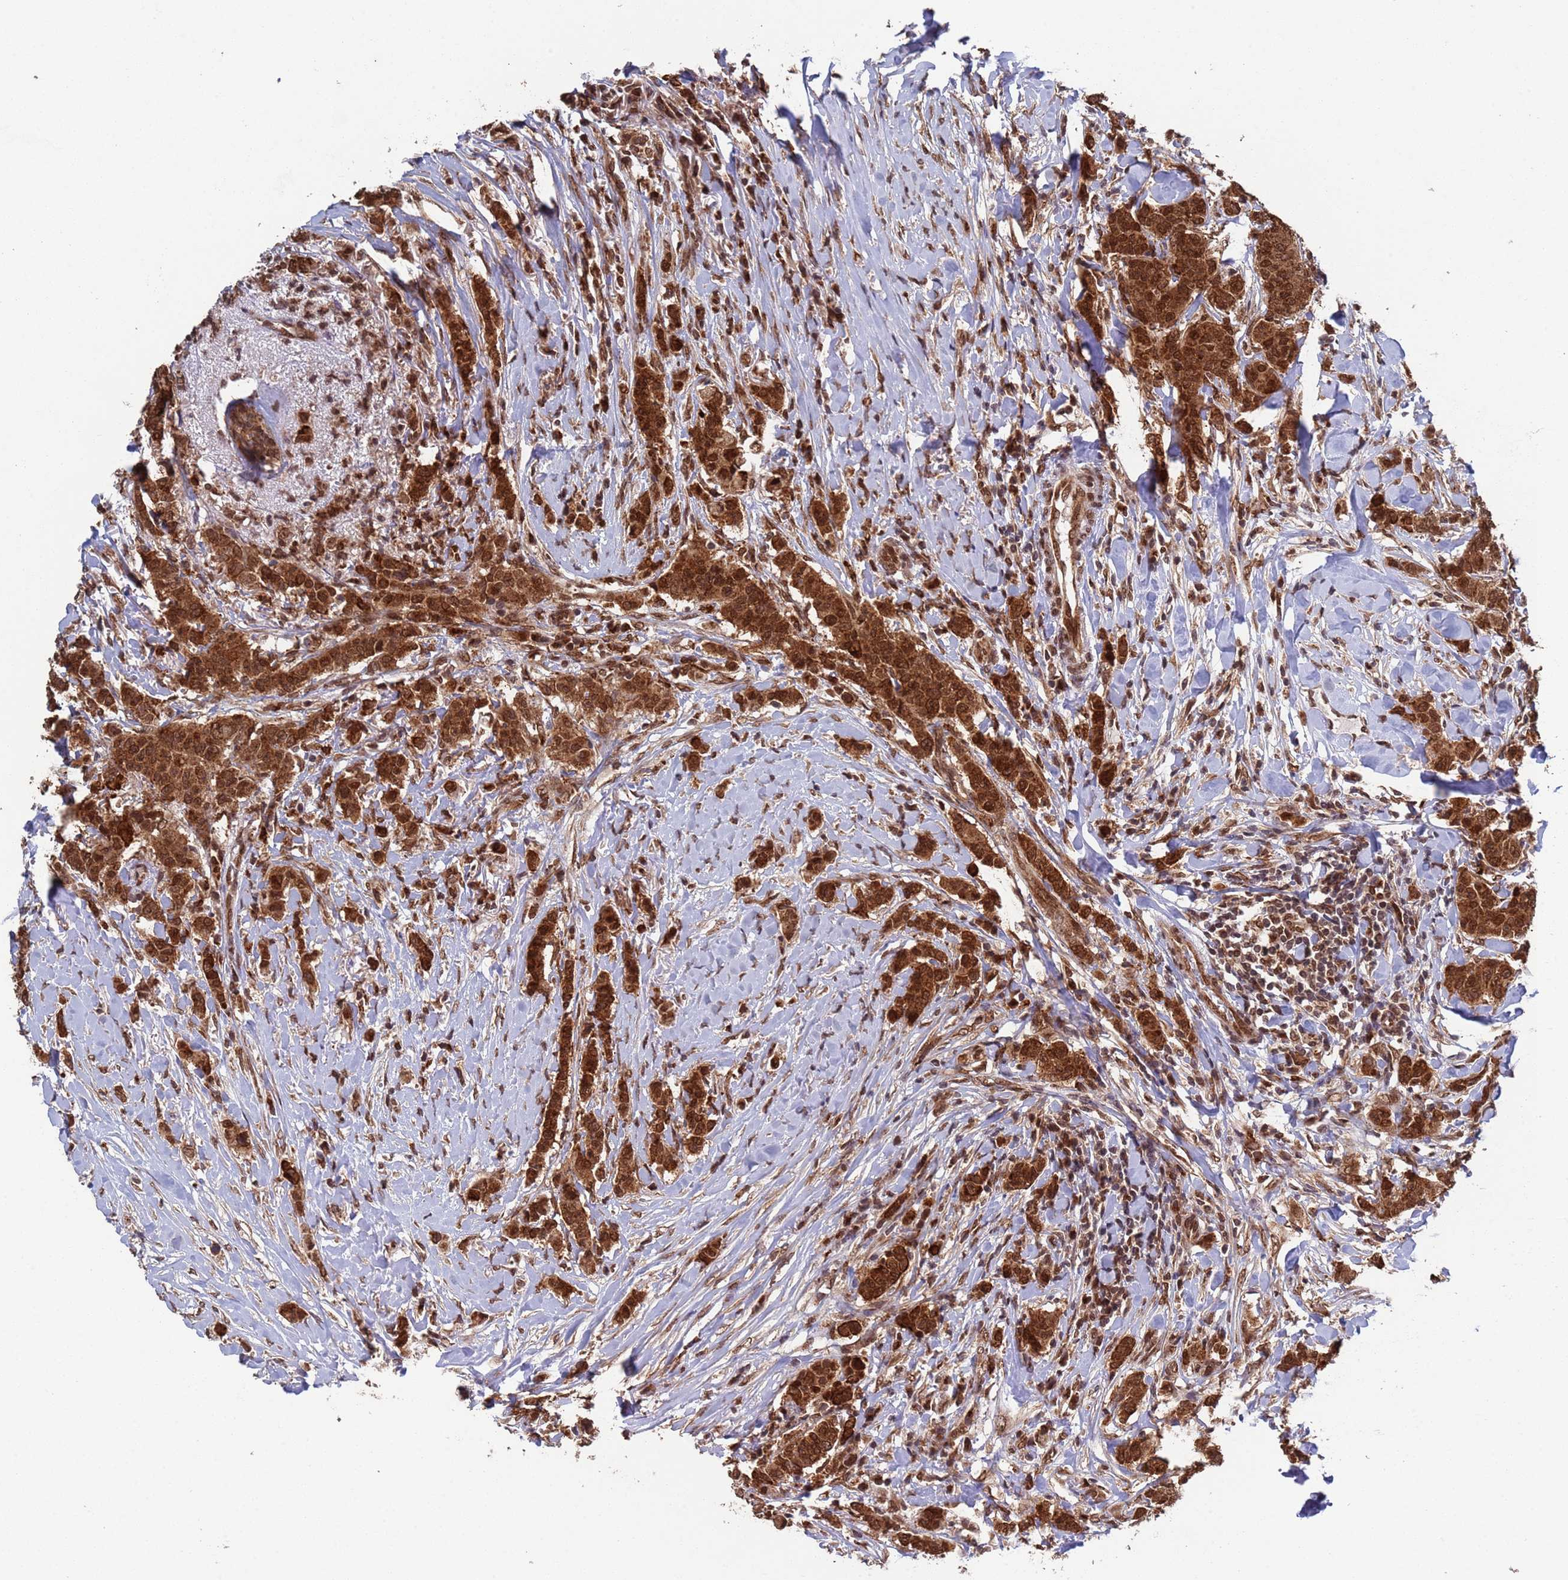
{"staining": {"intensity": "moderate", "quantity": ">75%", "location": "cytoplasmic/membranous,nuclear"}, "tissue": "breast cancer", "cell_type": "Tumor cells", "image_type": "cancer", "snomed": [{"axis": "morphology", "description": "Duct carcinoma"}, {"axis": "topography", "description": "Breast"}], "caption": "Immunohistochemistry (IHC) of breast cancer demonstrates medium levels of moderate cytoplasmic/membranous and nuclear positivity in about >75% of tumor cells. (DAB (3,3'-diaminobenzidine) IHC, brown staining for protein, blue staining for nuclei).", "gene": "FUBP3", "patient": {"sex": "female", "age": 40}}